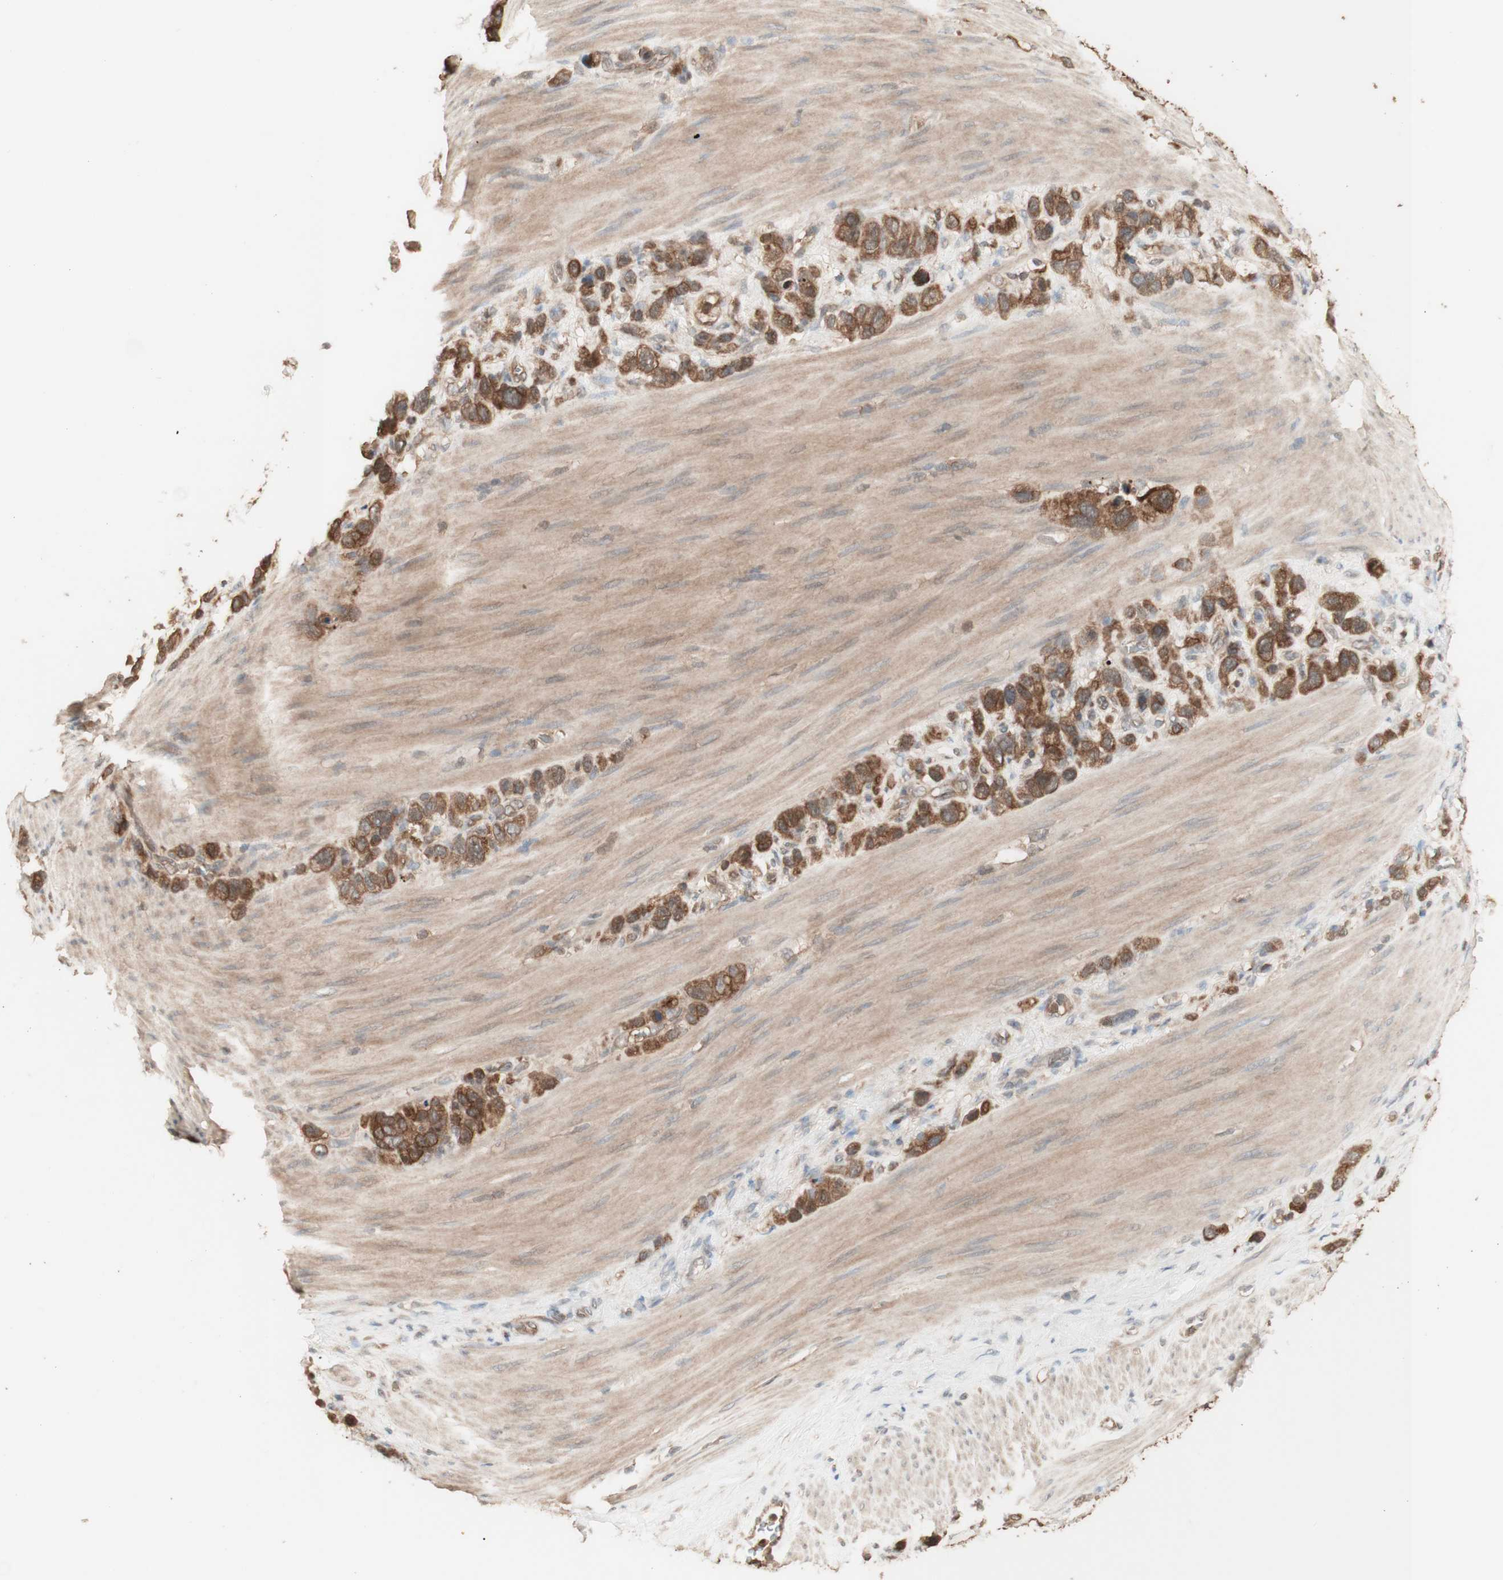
{"staining": {"intensity": "moderate", "quantity": ">75%", "location": "cytoplasmic/membranous"}, "tissue": "stomach cancer", "cell_type": "Tumor cells", "image_type": "cancer", "snomed": [{"axis": "morphology", "description": "Adenocarcinoma, NOS"}, {"axis": "morphology", "description": "Adenocarcinoma, High grade"}, {"axis": "topography", "description": "Stomach, upper"}, {"axis": "topography", "description": "Stomach, lower"}], "caption": "Protein expression analysis of stomach adenocarcinoma (high-grade) exhibits moderate cytoplasmic/membranous expression in approximately >75% of tumor cells. (Brightfield microscopy of DAB IHC at high magnification).", "gene": "YWHAB", "patient": {"sex": "female", "age": 65}}